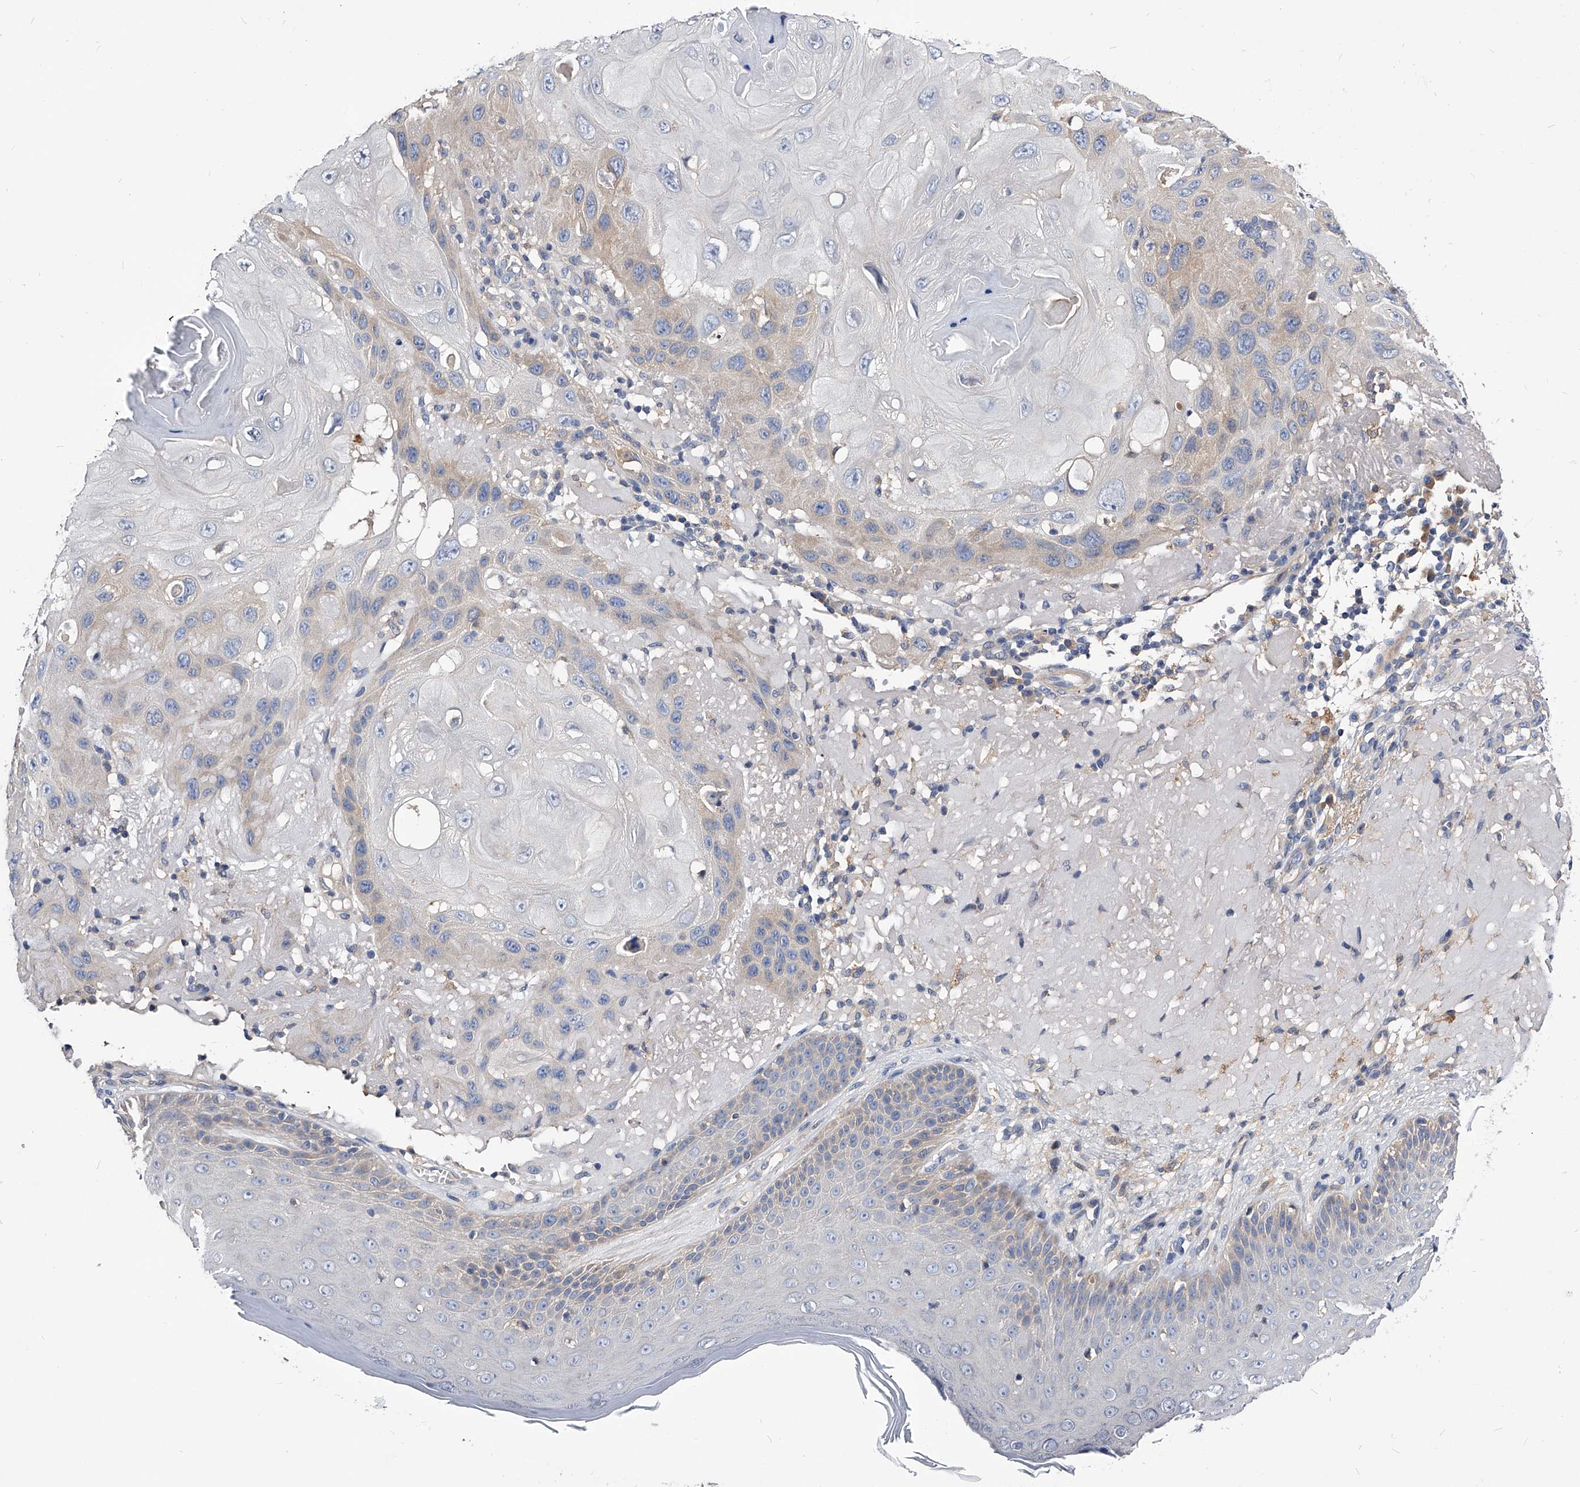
{"staining": {"intensity": "negative", "quantity": "none", "location": "none"}, "tissue": "skin cancer", "cell_type": "Tumor cells", "image_type": "cancer", "snomed": [{"axis": "morphology", "description": "Normal tissue, NOS"}, {"axis": "morphology", "description": "Squamous cell carcinoma, NOS"}, {"axis": "topography", "description": "Skin"}], "caption": "This histopathology image is of skin cancer stained with IHC to label a protein in brown with the nuclei are counter-stained blue. There is no positivity in tumor cells.", "gene": "ARL4C", "patient": {"sex": "female", "age": 96}}